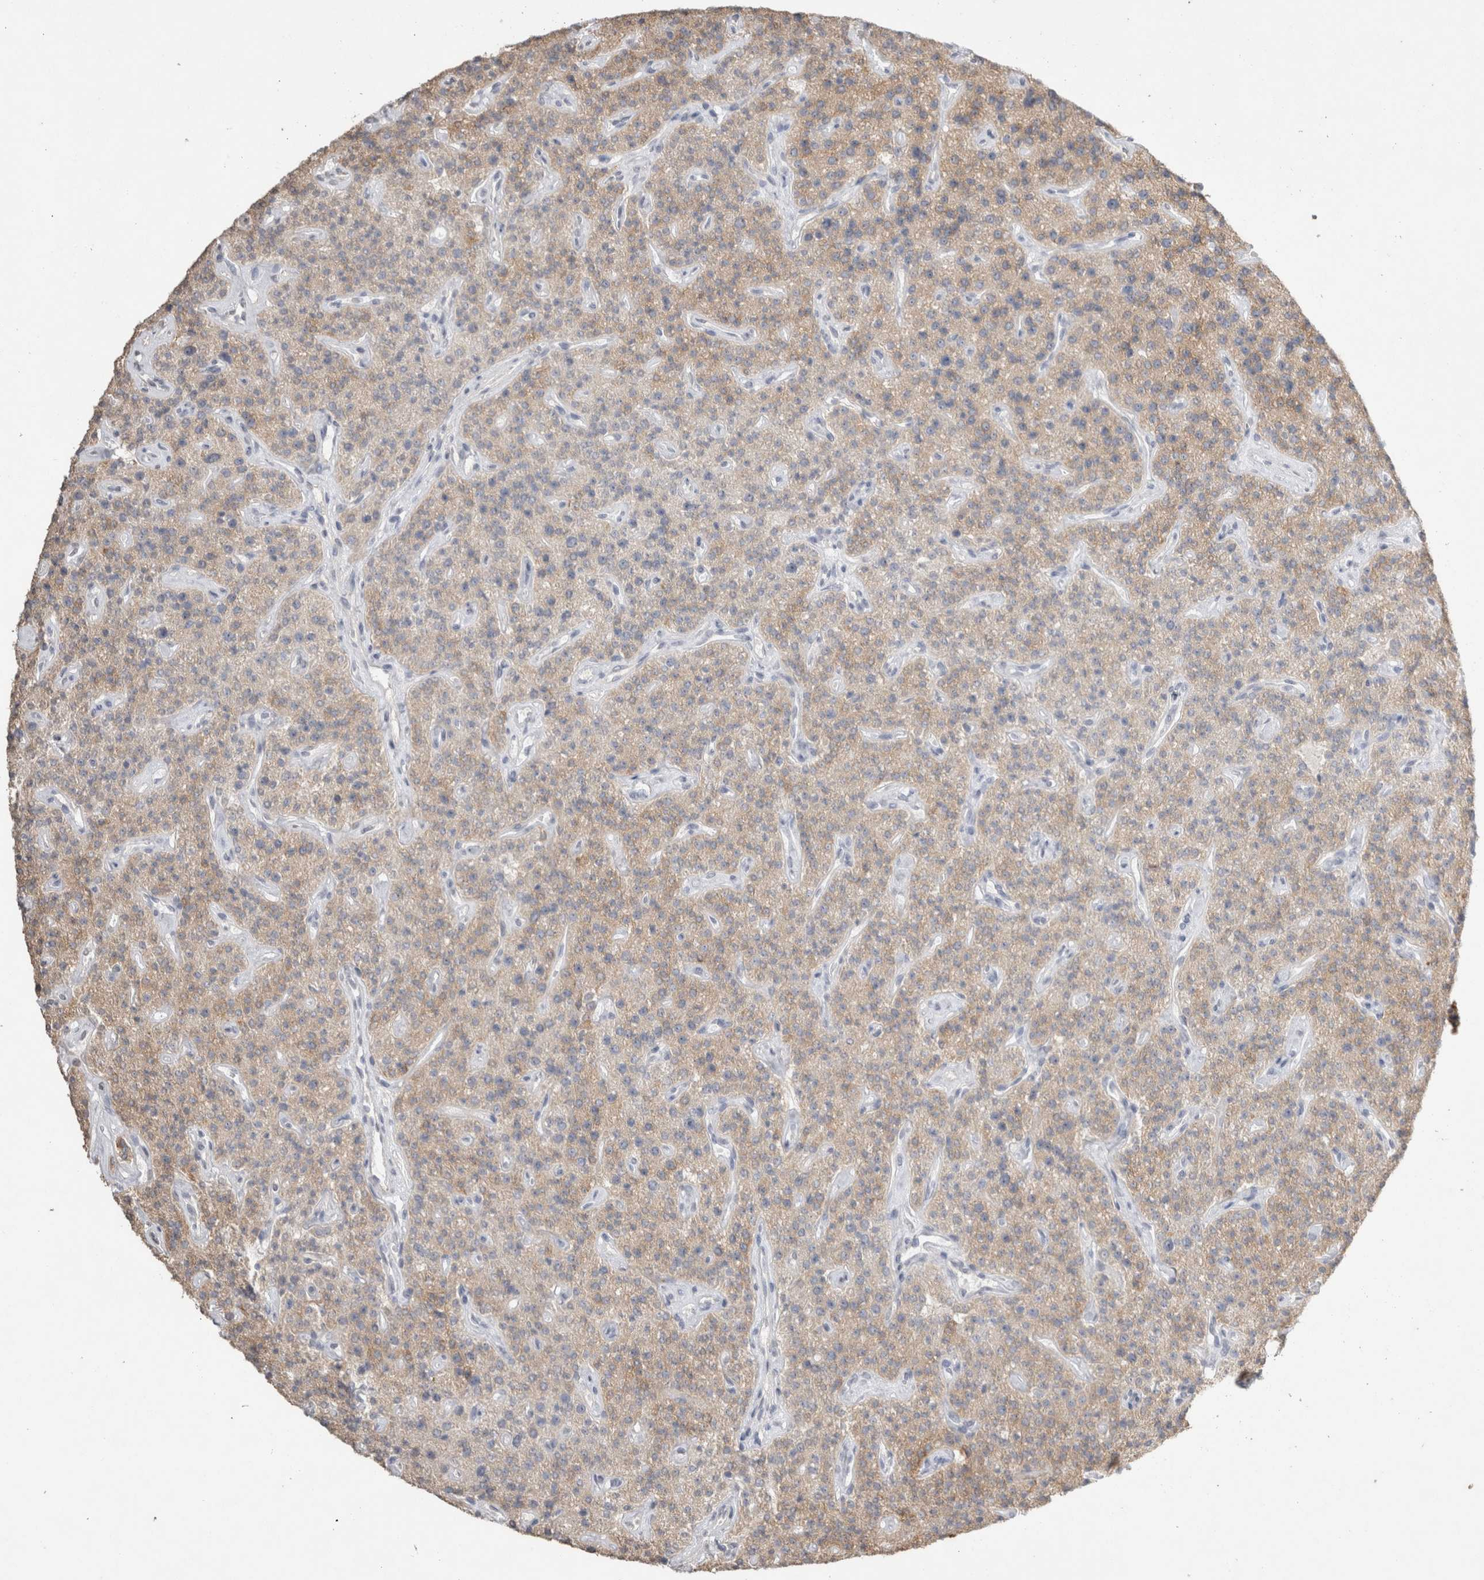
{"staining": {"intensity": "moderate", "quantity": "25%-75%", "location": "cytoplasmic/membranous"}, "tissue": "parathyroid gland", "cell_type": "Glandular cells", "image_type": "normal", "snomed": [{"axis": "morphology", "description": "Normal tissue, NOS"}, {"axis": "topography", "description": "Parathyroid gland"}], "caption": "Protein staining of normal parathyroid gland shows moderate cytoplasmic/membranous staining in about 25%-75% of glandular cells. The protein is stained brown, and the nuclei are stained in blue (DAB (3,3'-diaminobenzidine) IHC with brightfield microscopy, high magnification).", "gene": "NAALADL2", "patient": {"sex": "male", "age": 46}}